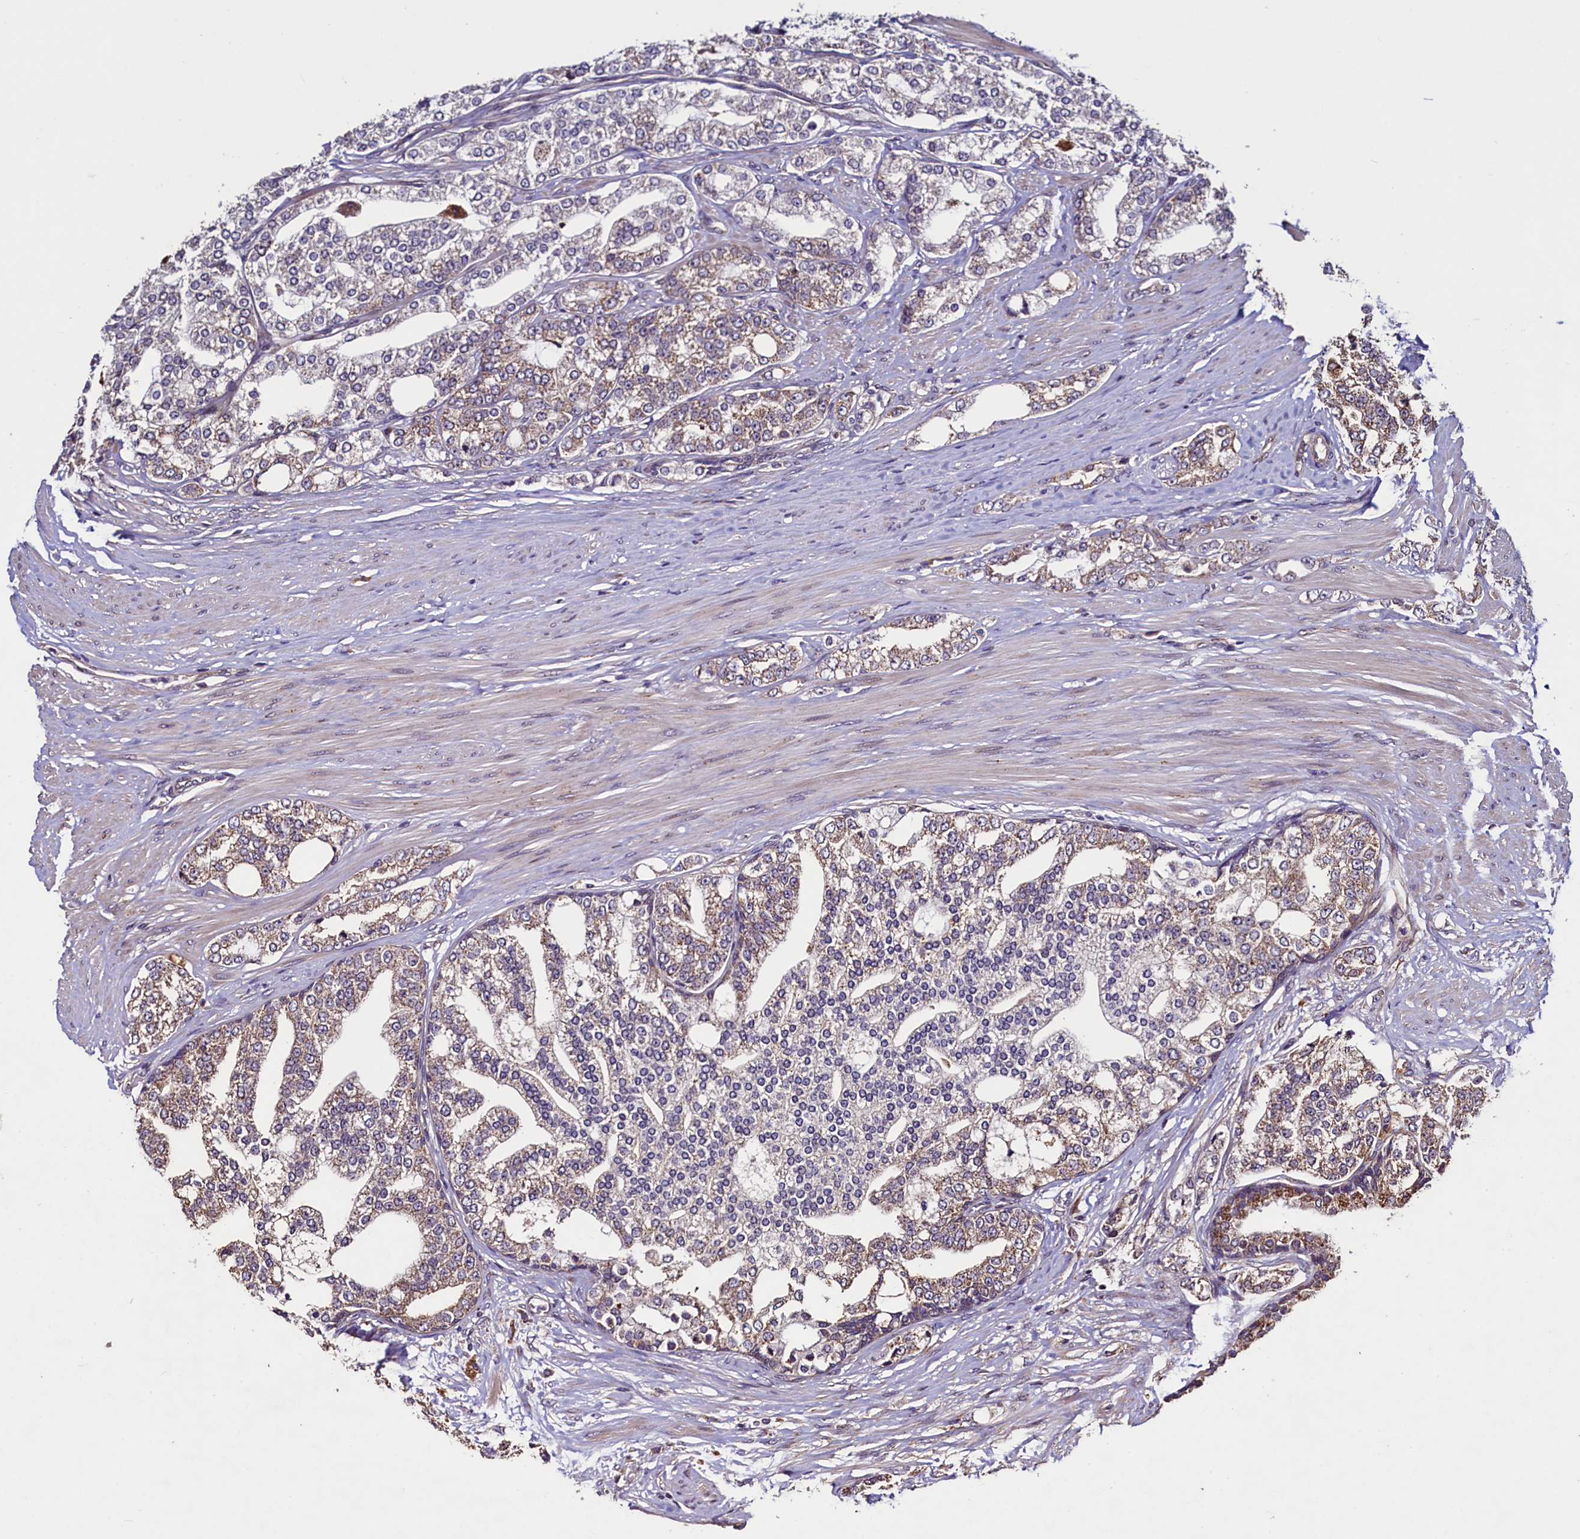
{"staining": {"intensity": "weak", "quantity": "25%-75%", "location": "cytoplasmic/membranous"}, "tissue": "prostate cancer", "cell_type": "Tumor cells", "image_type": "cancer", "snomed": [{"axis": "morphology", "description": "Adenocarcinoma, High grade"}, {"axis": "topography", "description": "Prostate"}], "caption": "Protein expression analysis of prostate cancer (adenocarcinoma (high-grade)) displays weak cytoplasmic/membranous positivity in approximately 25%-75% of tumor cells.", "gene": "RBFA", "patient": {"sex": "male", "age": 64}}